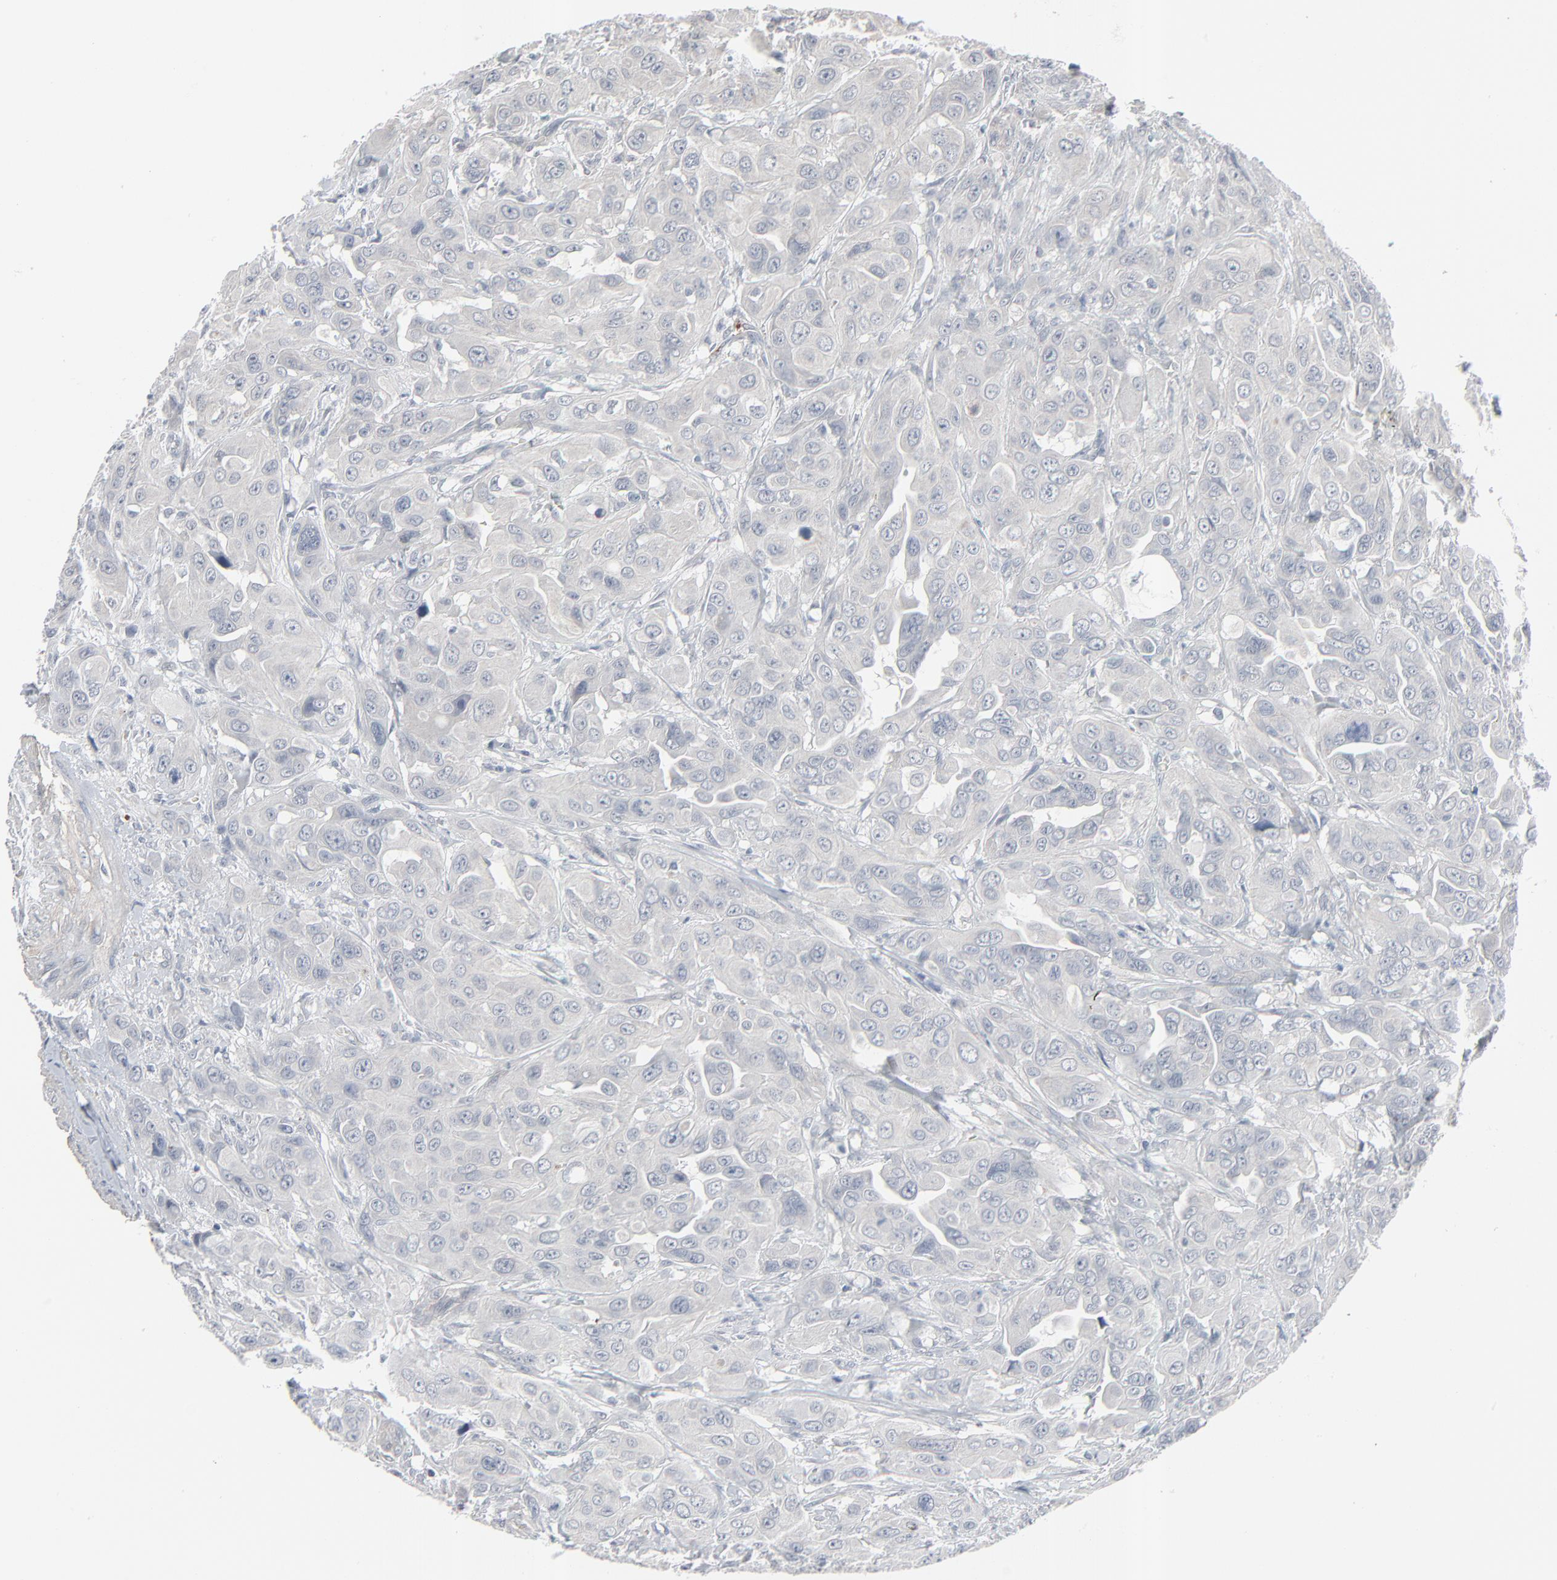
{"staining": {"intensity": "negative", "quantity": "none", "location": "none"}, "tissue": "urothelial cancer", "cell_type": "Tumor cells", "image_type": "cancer", "snomed": [{"axis": "morphology", "description": "Urothelial carcinoma, High grade"}, {"axis": "topography", "description": "Urinary bladder"}], "caption": "Immunohistochemical staining of urothelial cancer reveals no significant expression in tumor cells.", "gene": "NEUROD1", "patient": {"sex": "male", "age": 73}}